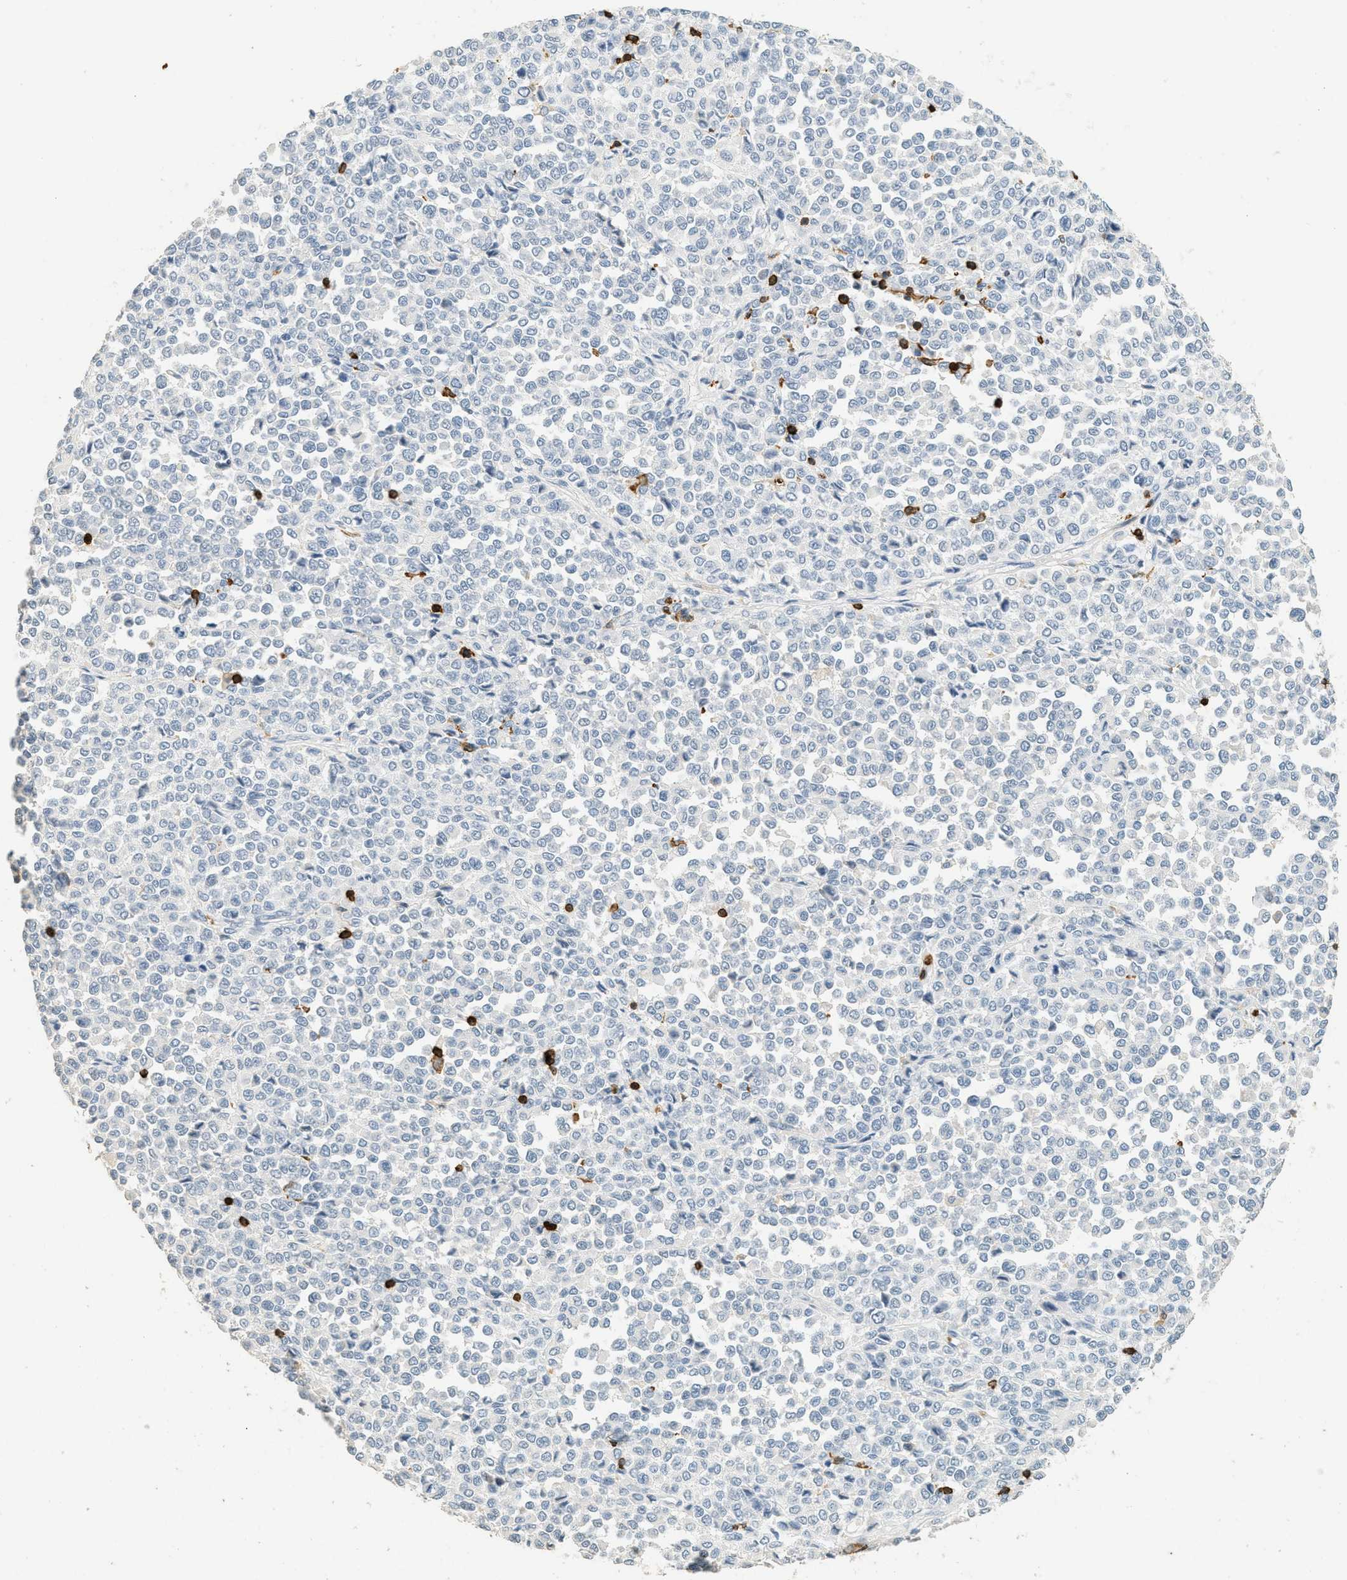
{"staining": {"intensity": "negative", "quantity": "none", "location": "none"}, "tissue": "melanoma", "cell_type": "Tumor cells", "image_type": "cancer", "snomed": [{"axis": "morphology", "description": "Malignant melanoma, Metastatic site"}, {"axis": "topography", "description": "Pancreas"}], "caption": "Histopathology image shows no protein expression in tumor cells of melanoma tissue.", "gene": "LSP1", "patient": {"sex": "female", "age": 30}}